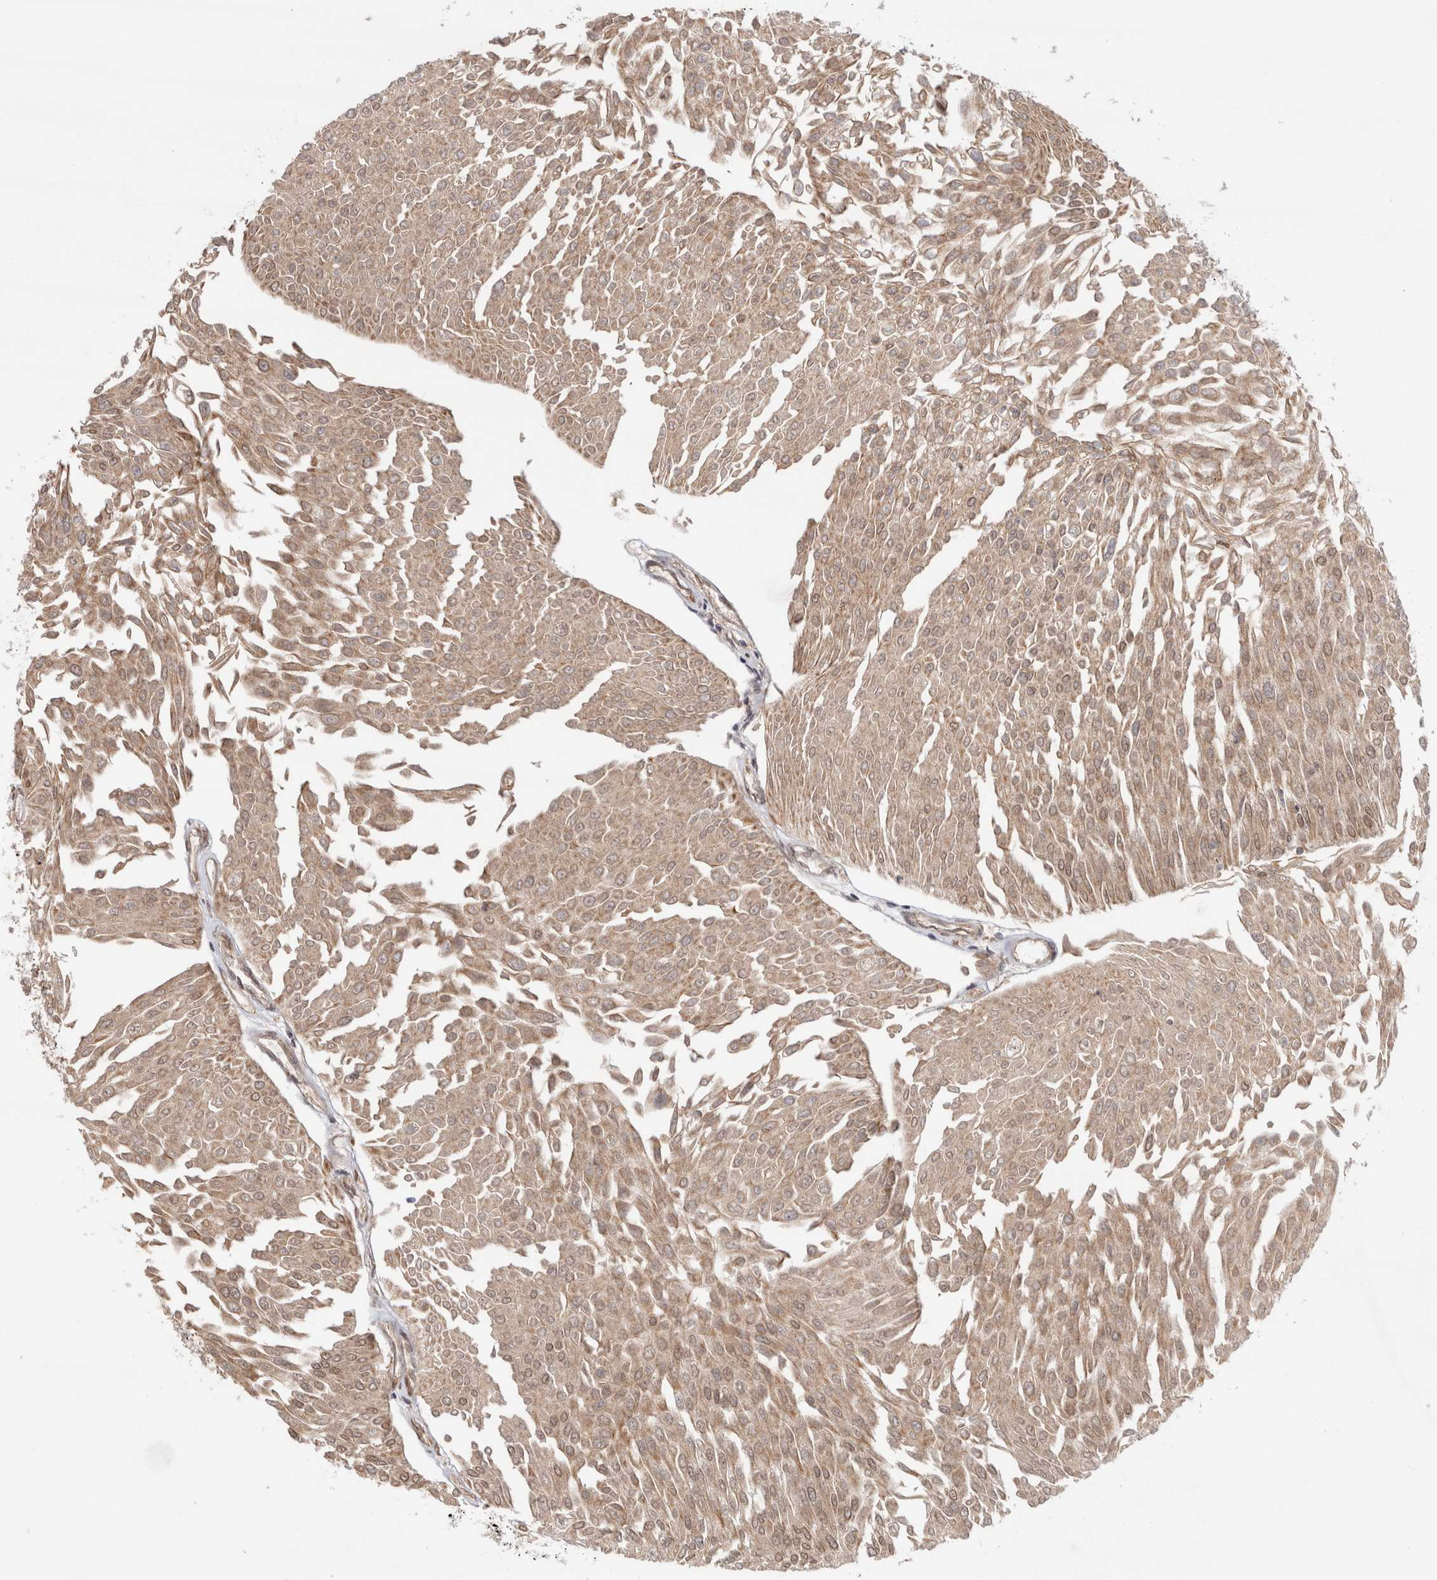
{"staining": {"intensity": "weak", "quantity": ">75%", "location": "cytoplasmic/membranous,nuclear"}, "tissue": "urothelial cancer", "cell_type": "Tumor cells", "image_type": "cancer", "snomed": [{"axis": "morphology", "description": "Urothelial carcinoma, Low grade"}, {"axis": "topography", "description": "Urinary bladder"}], "caption": "Tumor cells exhibit low levels of weak cytoplasmic/membranous and nuclear expression in about >75% of cells in low-grade urothelial carcinoma.", "gene": "ZNF318", "patient": {"sex": "male", "age": 67}}